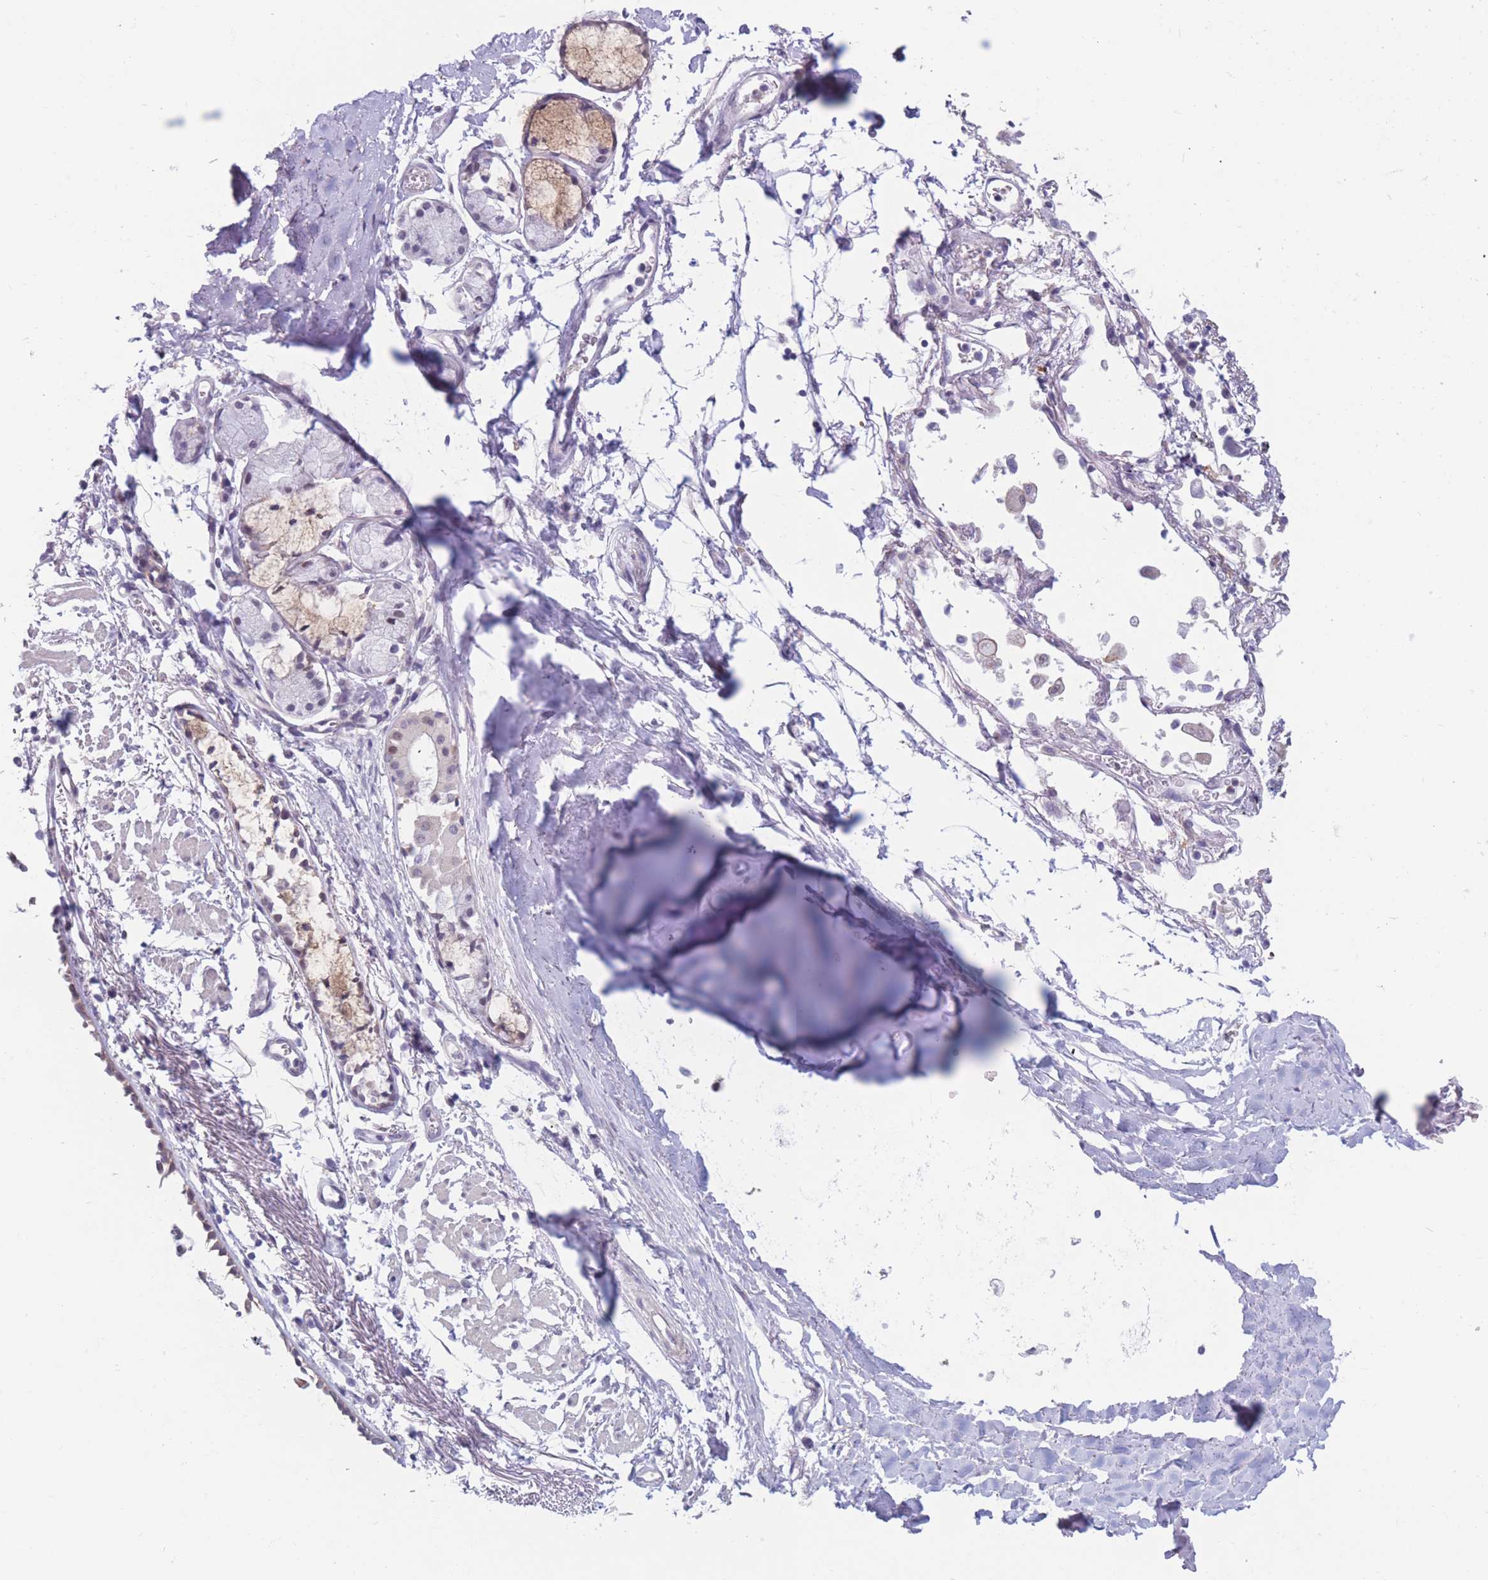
{"staining": {"intensity": "negative", "quantity": "none", "location": "none"}, "tissue": "adipose tissue", "cell_type": "Adipocytes", "image_type": "normal", "snomed": [{"axis": "morphology", "description": "Normal tissue, NOS"}, {"axis": "topography", "description": "Cartilage tissue"}], "caption": "Human adipose tissue stained for a protein using immunohistochemistry (IHC) shows no positivity in adipocytes.", "gene": "PODXL", "patient": {"sex": "male", "age": 73}}